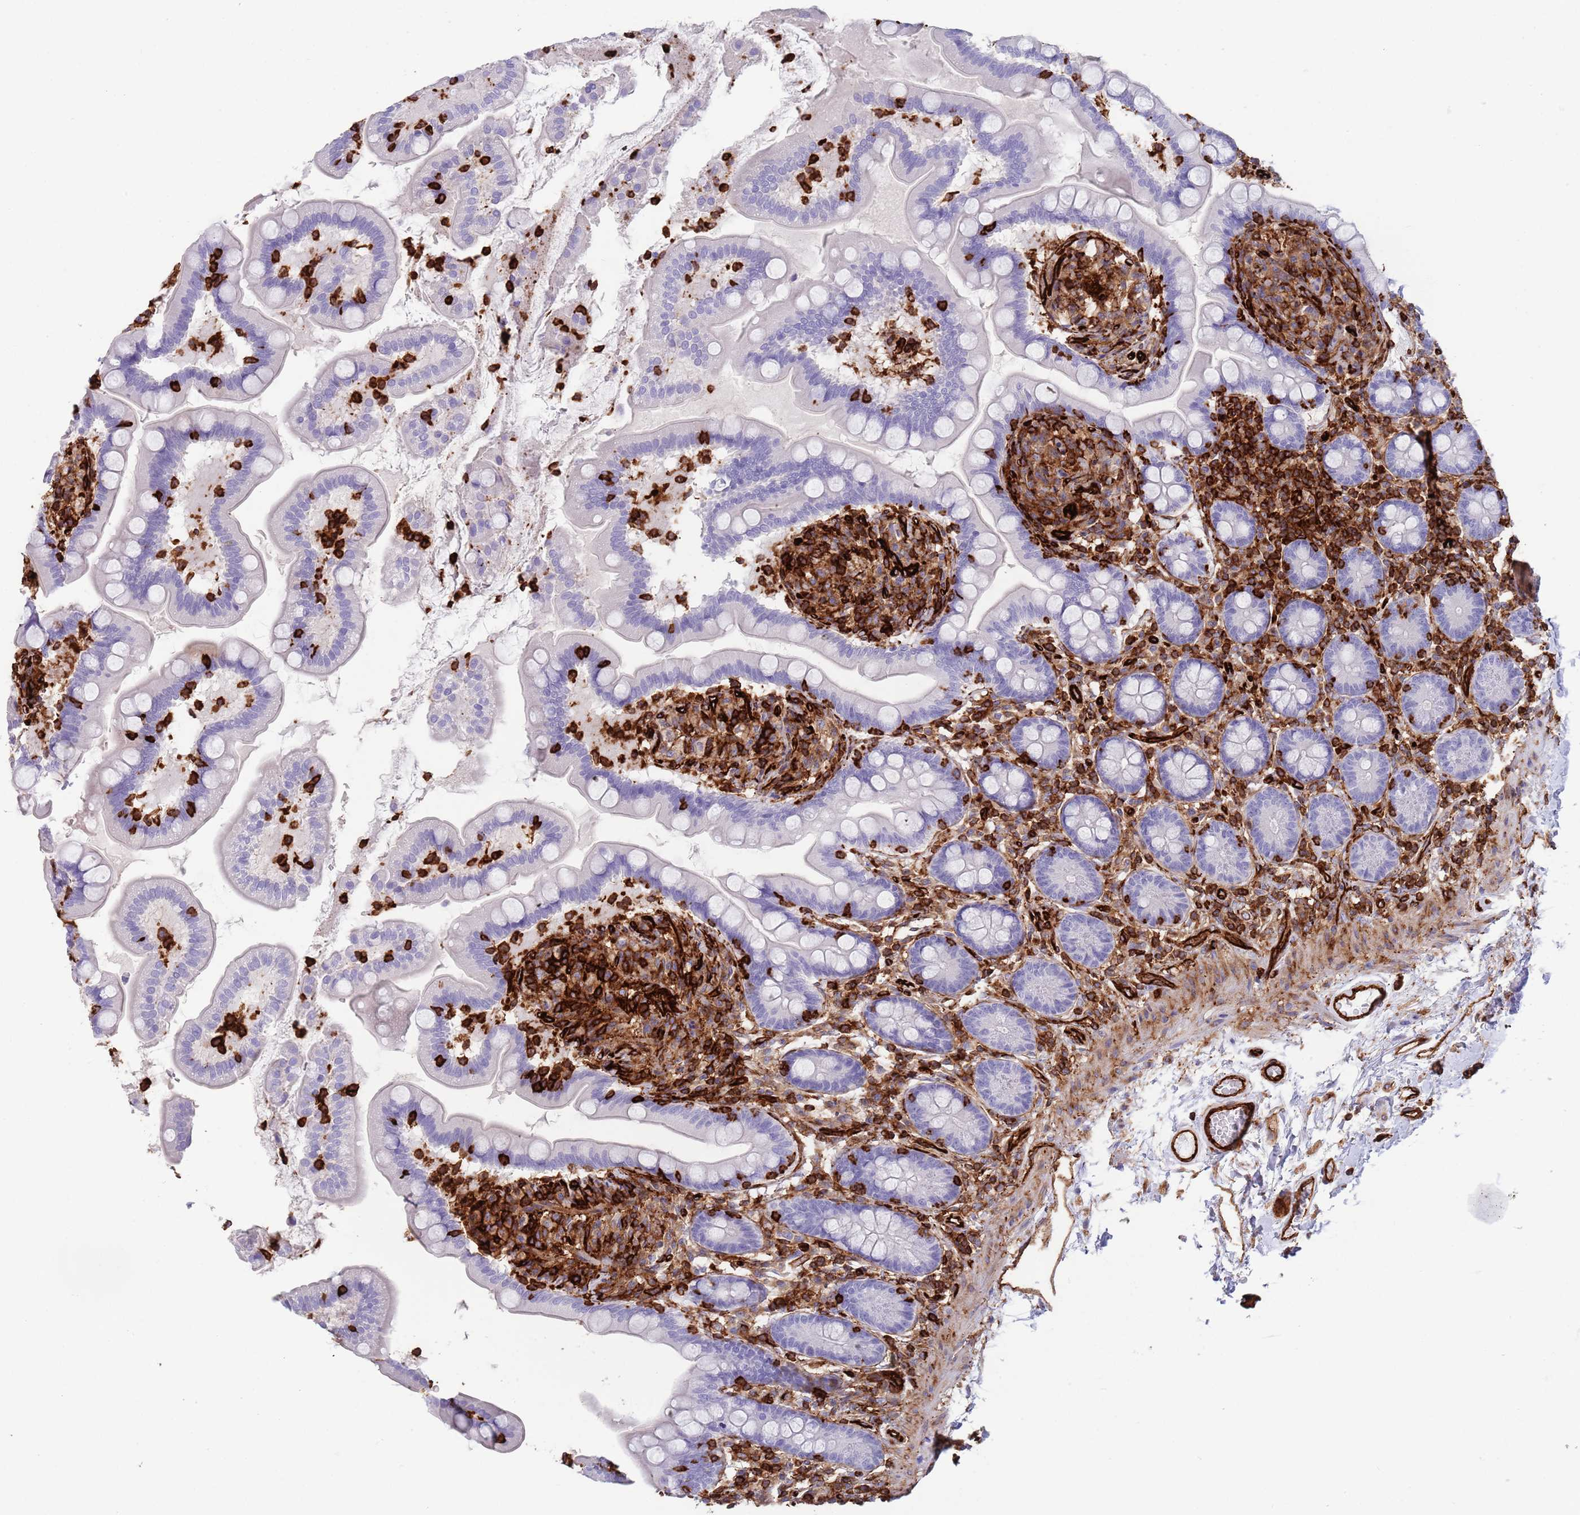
{"staining": {"intensity": "negative", "quantity": "none", "location": "none"}, "tissue": "small intestine", "cell_type": "Glandular cells", "image_type": "normal", "snomed": [{"axis": "morphology", "description": "Normal tissue, NOS"}, {"axis": "topography", "description": "Small intestine"}], "caption": "Immunohistochemical staining of normal small intestine demonstrates no significant staining in glandular cells. (IHC, brightfield microscopy, high magnification).", "gene": "KBTBD6", "patient": {"sex": "female", "age": 64}}